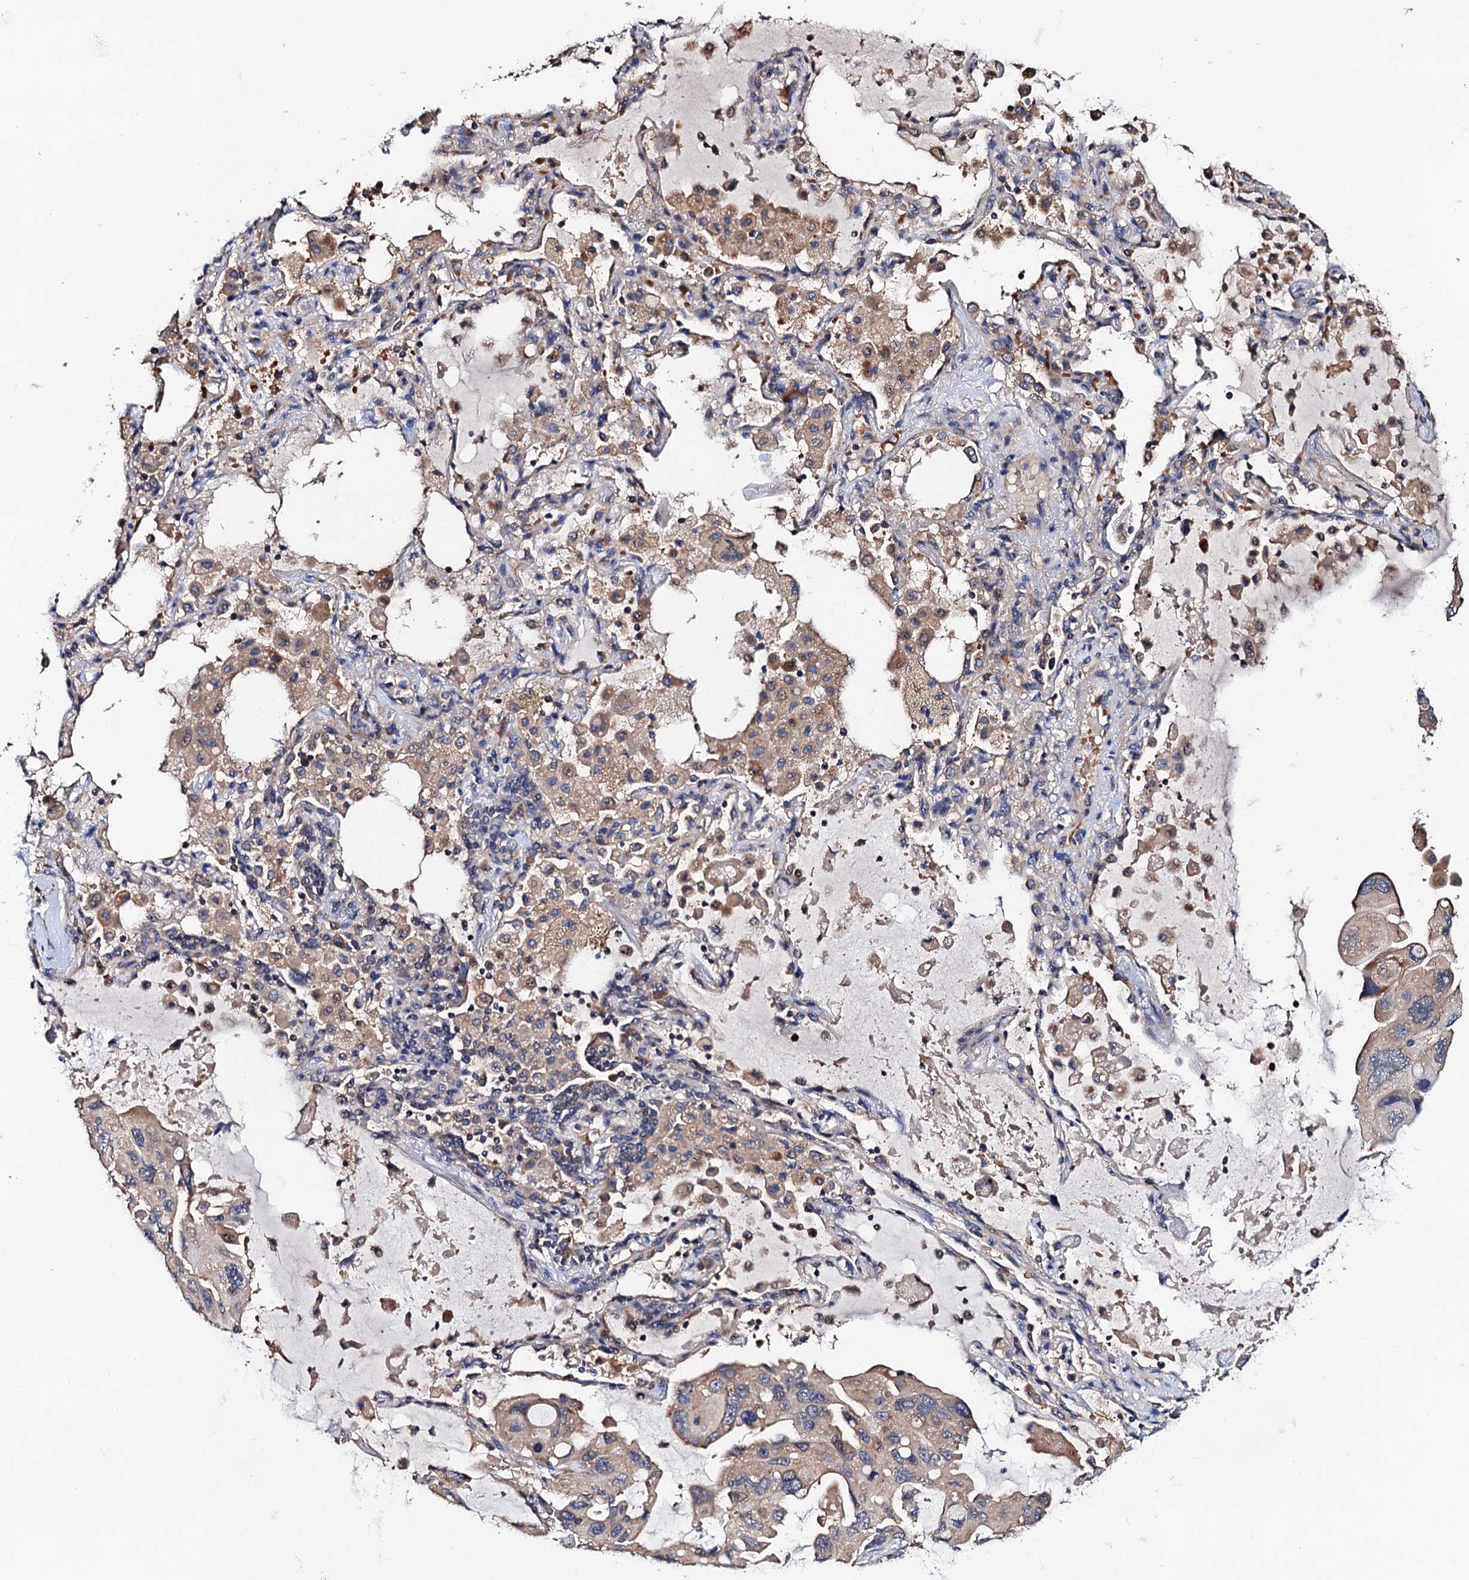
{"staining": {"intensity": "negative", "quantity": "none", "location": "none"}, "tissue": "lung cancer", "cell_type": "Tumor cells", "image_type": "cancer", "snomed": [{"axis": "morphology", "description": "Squamous cell carcinoma, NOS"}, {"axis": "topography", "description": "Lung"}], "caption": "Tumor cells are negative for brown protein staining in lung squamous cell carcinoma.", "gene": "TRMT112", "patient": {"sex": "female", "age": 73}}